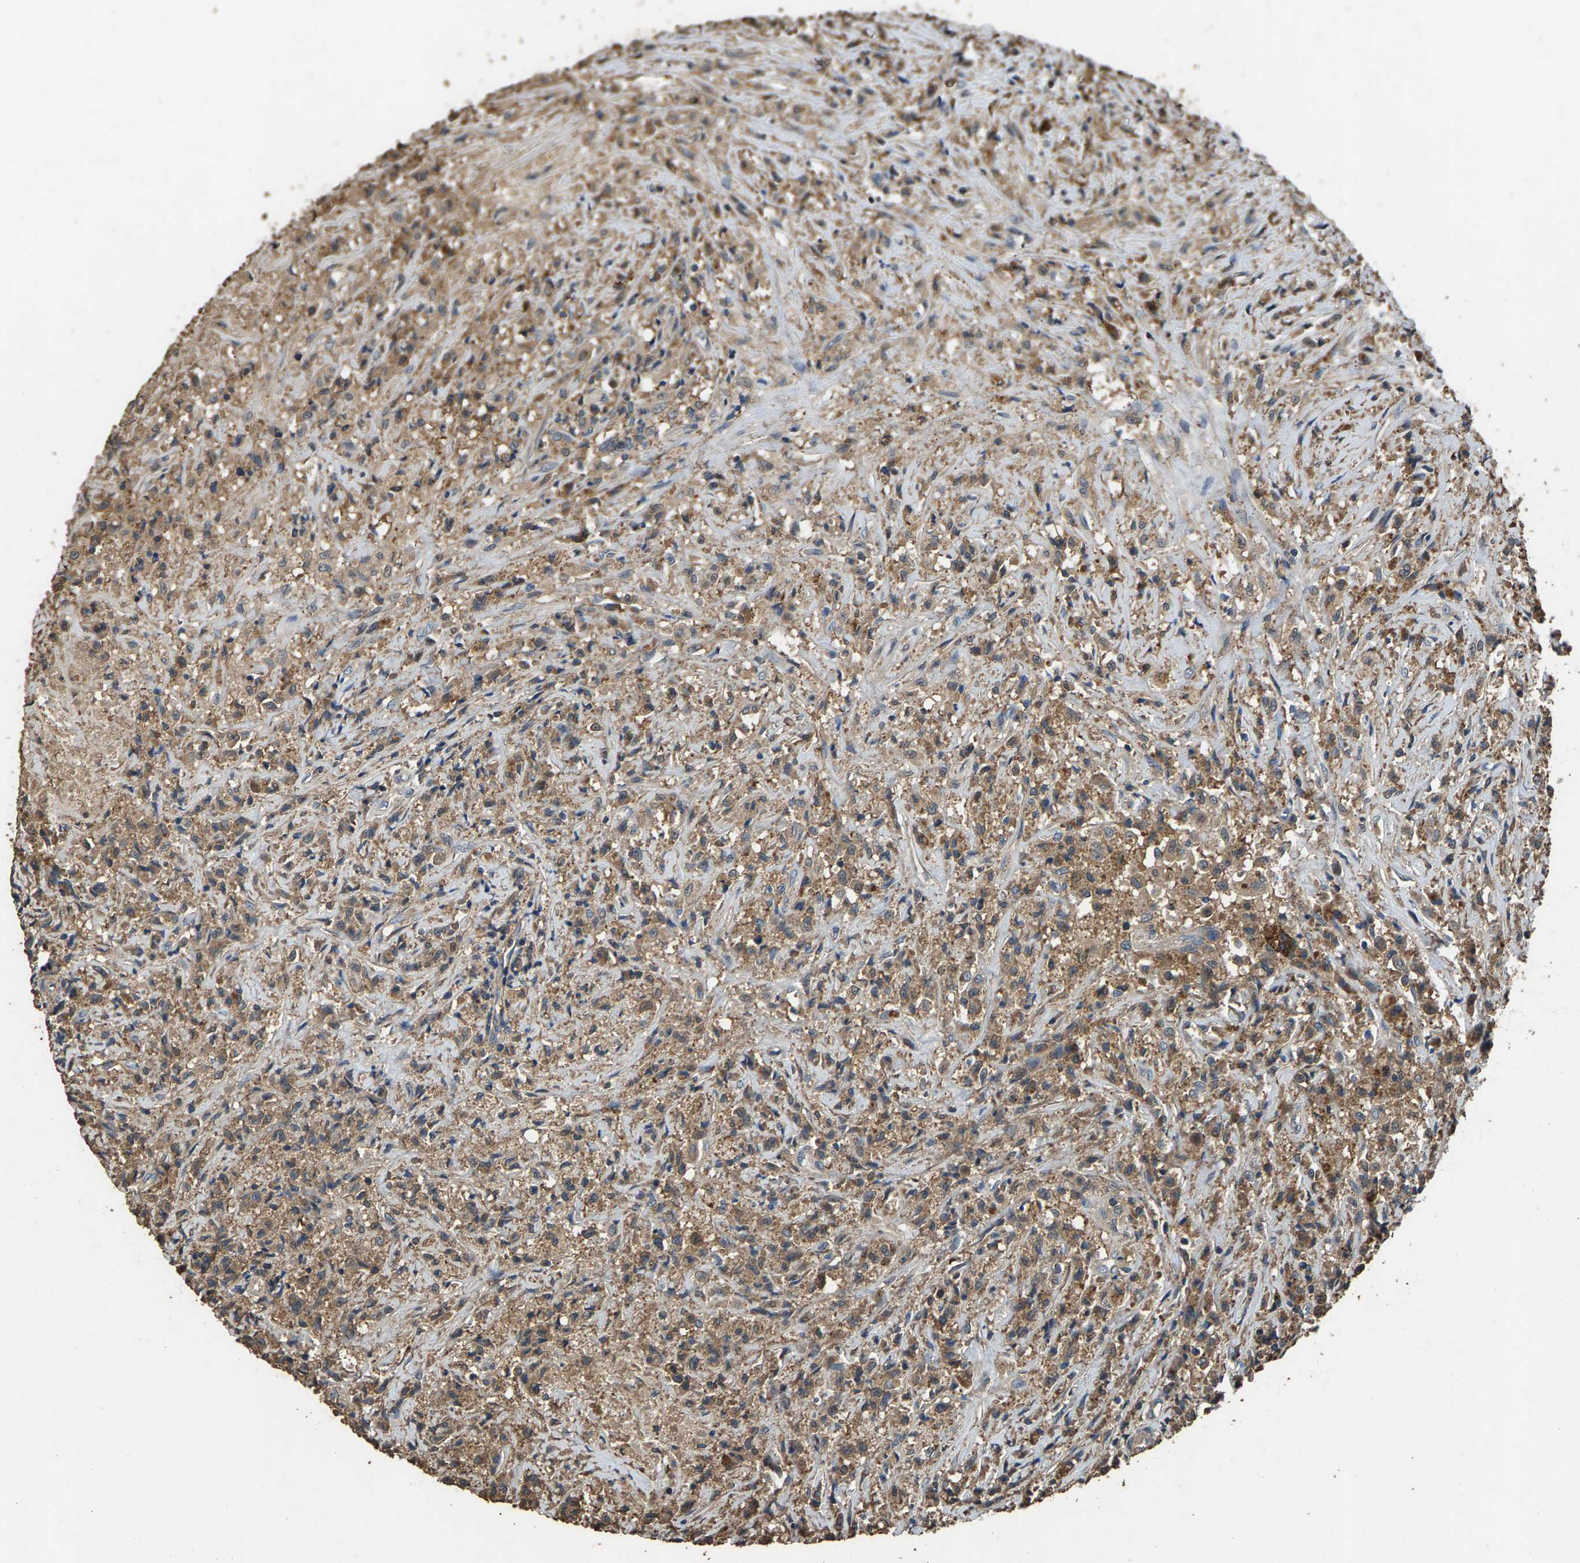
{"staining": {"intensity": "moderate", "quantity": ">75%", "location": "cytoplasmic/membranous"}, "tissue": "testis cancer", "cell_type": "Tumor cells", "image_type": "cancer", "snomed": [{"axis": "morphology", "description": "Carcinoma, Embryonal, NOS"}, {"axis": "topography", "description": "Testis"}], "caption": "Embryonal carcinoma (testis) was stained to show a protein in brown. There is medium levels of moderate cytoplasmic/membranous expression in about >75% of tumor cells.", "gene": "MRPL27", "patient": {"sex": "male", "age": 2}}